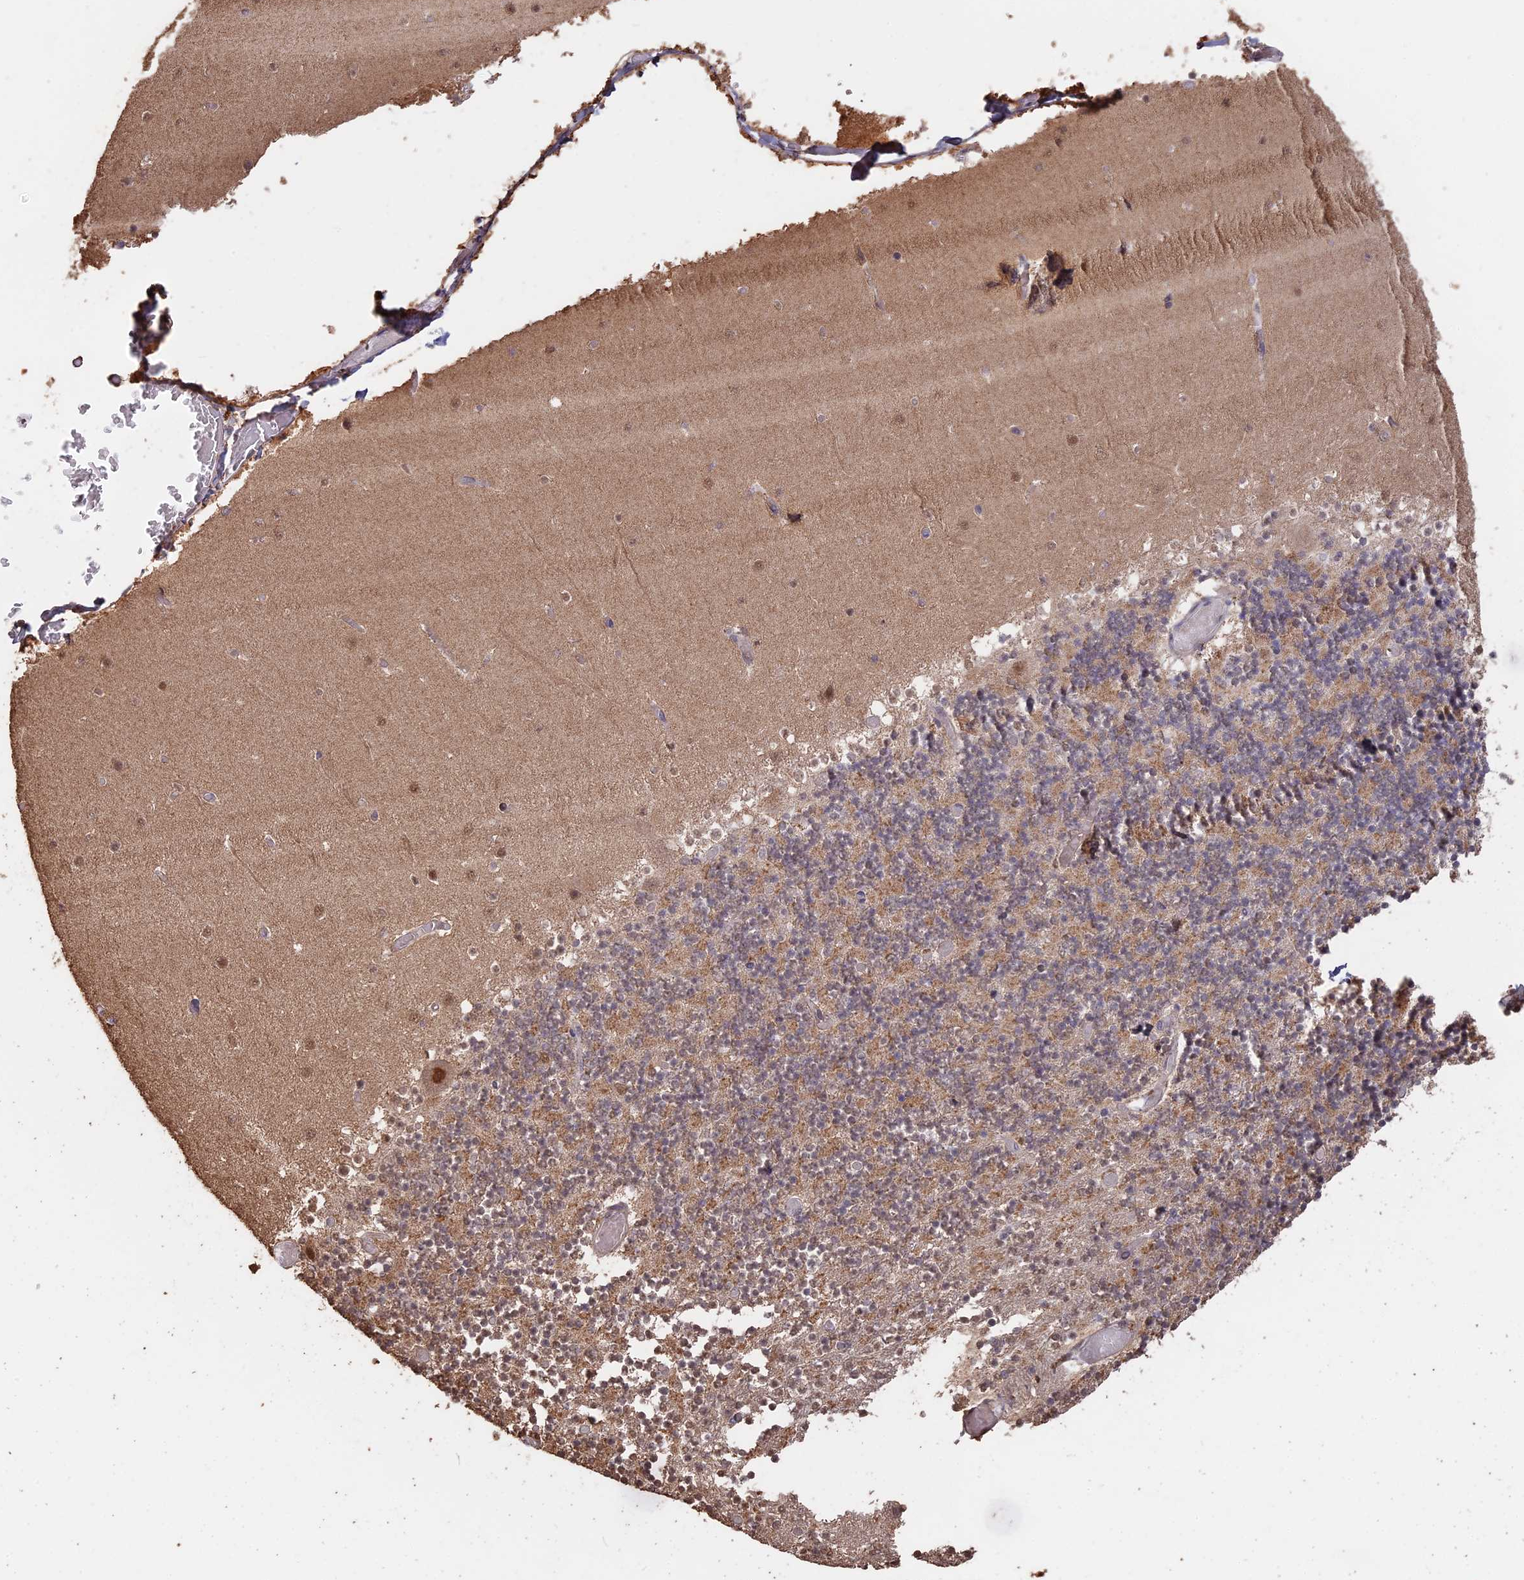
{"staining": {"intensity": "moderate", "quantity": "25%-75%", "location": "cytoplasmic/membranous,nuclear"}, "tissue": "cerebellum", "cell_type": "Cells in granular layer", "image_type": "normal", "snomed": [{"axis": "morphology", "description": "Normal tissue, NOS"}, {"axis": "topography", "description": "Cerebellum"}], "caption": "Protein staining of unremarkable cerebellum reveals moderate cytoplasmic/membranous,nuclear staining in about 25%-75% of cells in granular layer.", "gene": "PSMC6", "patient": {"sex": "female", "age": 28}}